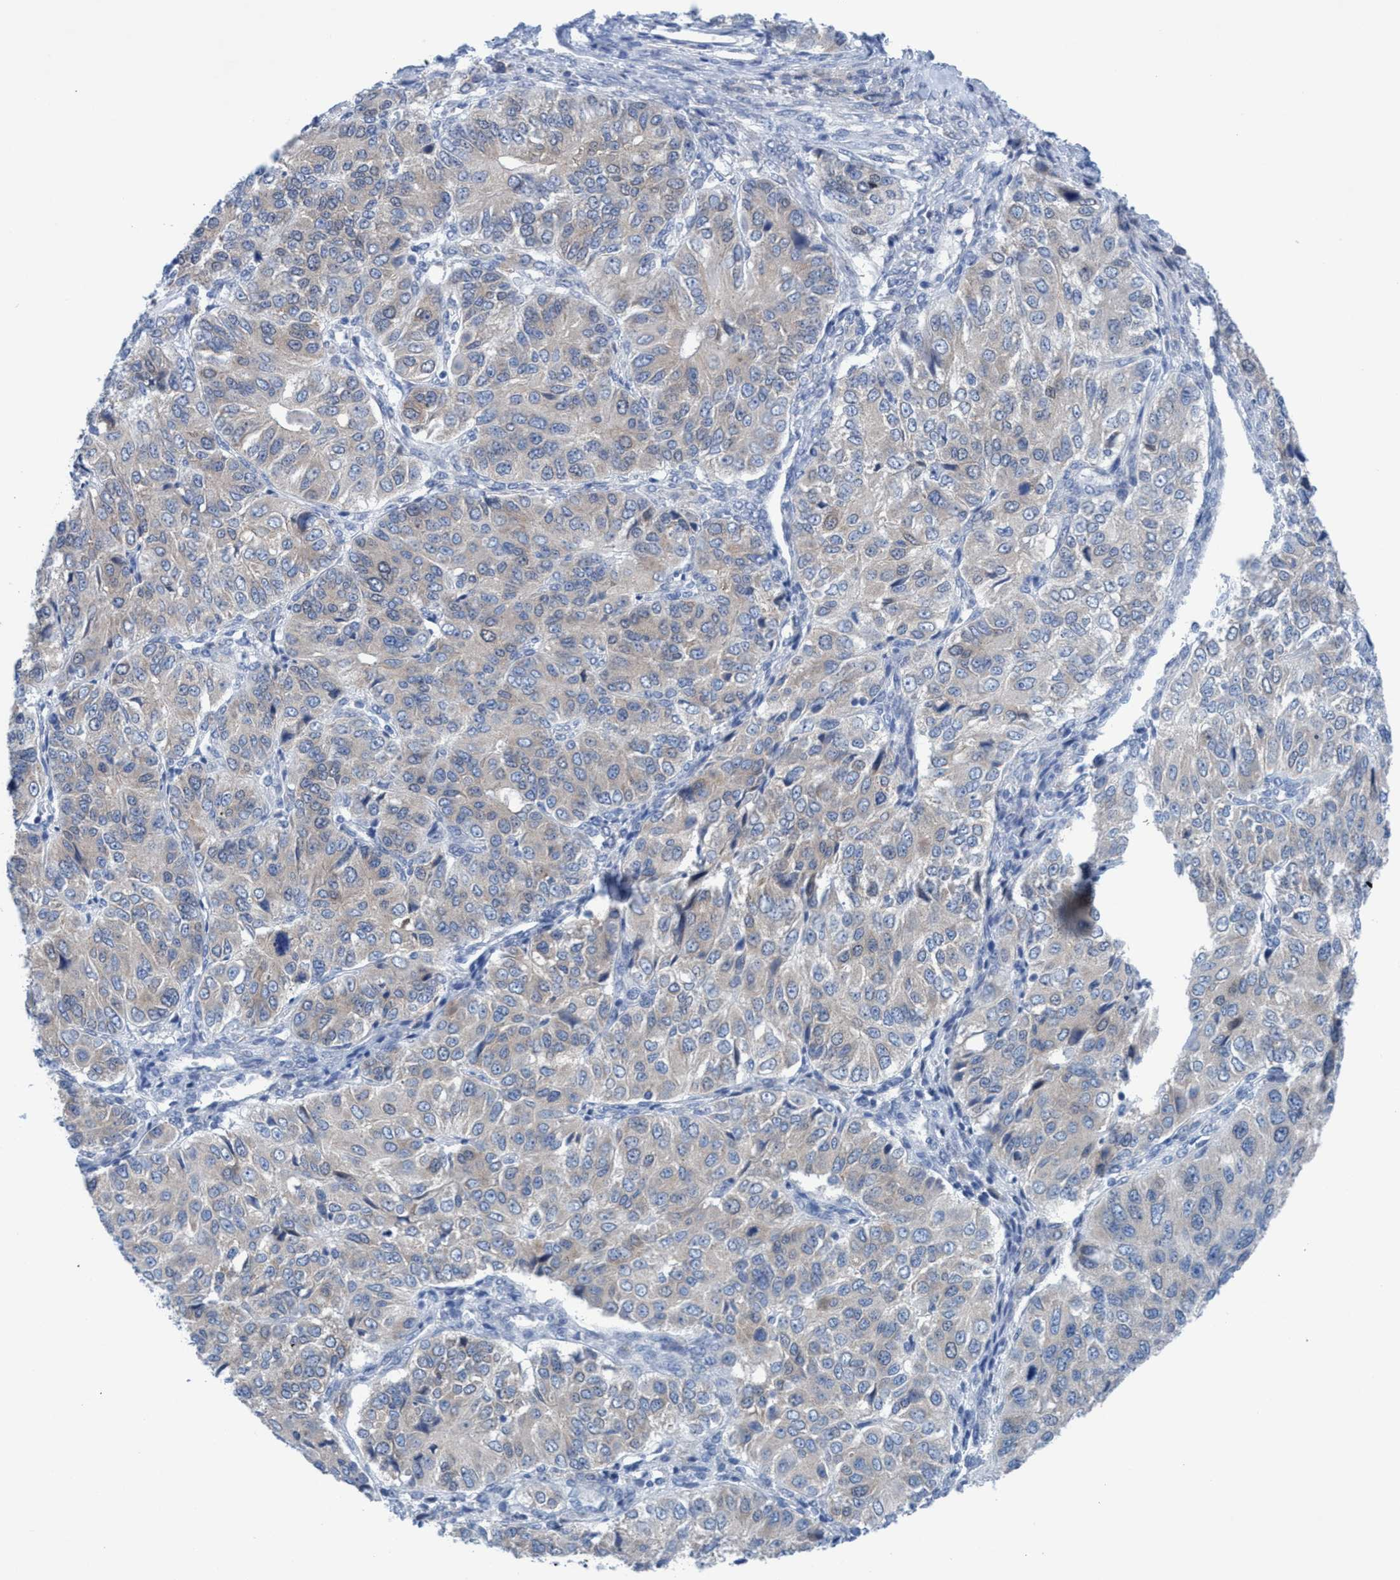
{"staining": {"intensity": "negative", "quantity": "none", "location": "none"}, "tissue": "ovarian cancer", "cell_type": "Tumor cells", "image_type": "cancer", "snomed": [{"axis": "morphology", "description": "Carcinoma, endometroid"}, {"axis": "topography", "description": "Ovary"}], "caption": "Ovarian endometroid carcinoma was stained to show a protein in brown. There is no significant positivity in tumor cells. (Stains: DAB (3,3'-diaminobenzidine) immunohistochemistry with hematoxylin counter stain, Microscopy: brightfield microscopy at high magnification).", "gene": "RSAD1", "patient": {"sex": "female", "age": 51}}